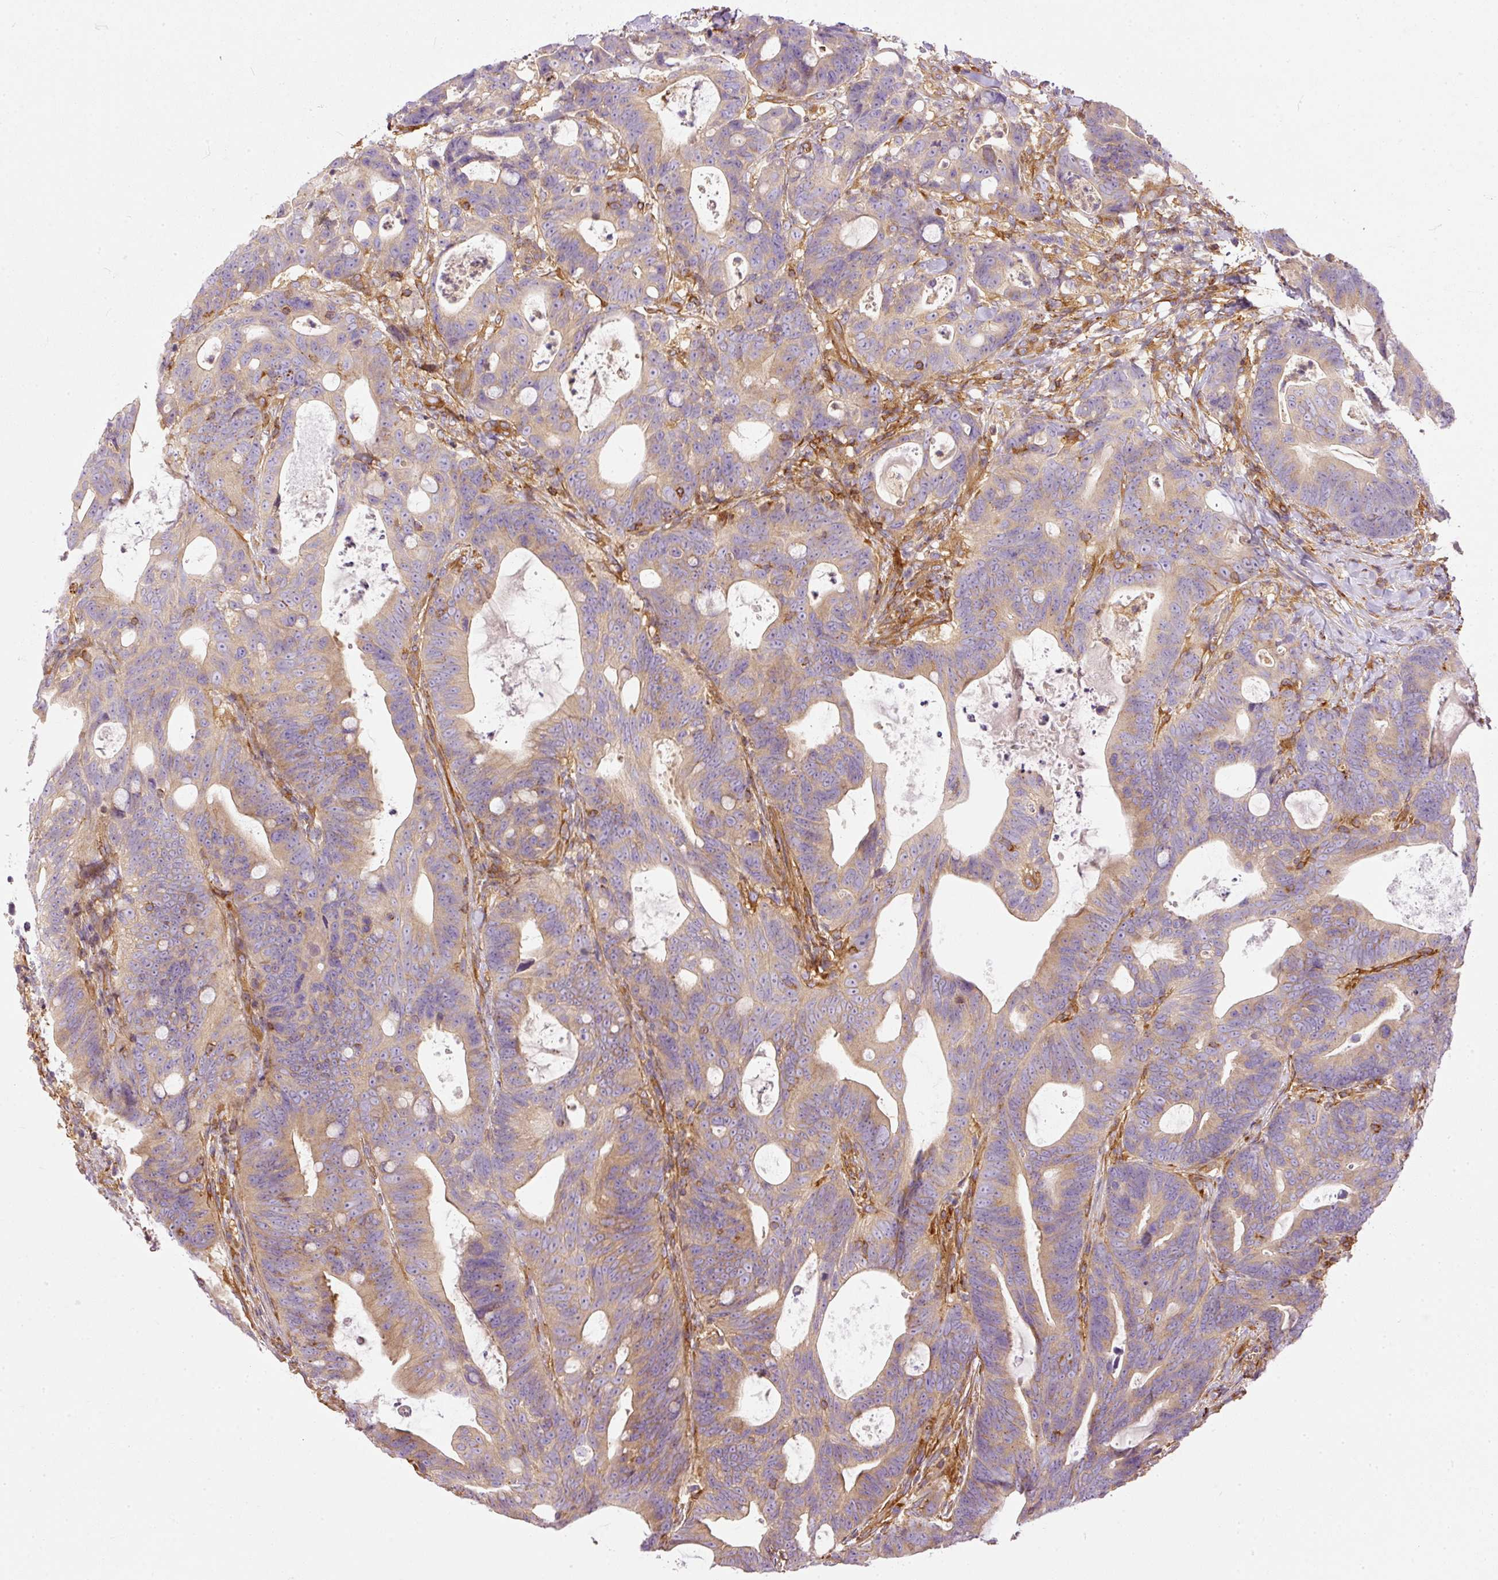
{"staining": {"intensity": "weak", "quantity": ">75%", "location": "cytoplasmic/membranous"}, "tissue": "colorectal cancer", "cell_type": "Tumor cells", "image_type": "cancer", "snomed": [{"axis": "morphology", "description": "Adenocarcinoma, NOS"}, {"axis": "topography", "description": "Colon"}], "caption": "IHC of colorectal cancer (adenocarcinoma) shows low levels of weak cytoplasmic/membranous positivity in about >75% of tumor cells.", "gene": "TBC1D2B", "patient": {"sex": "female", "age": 82}}